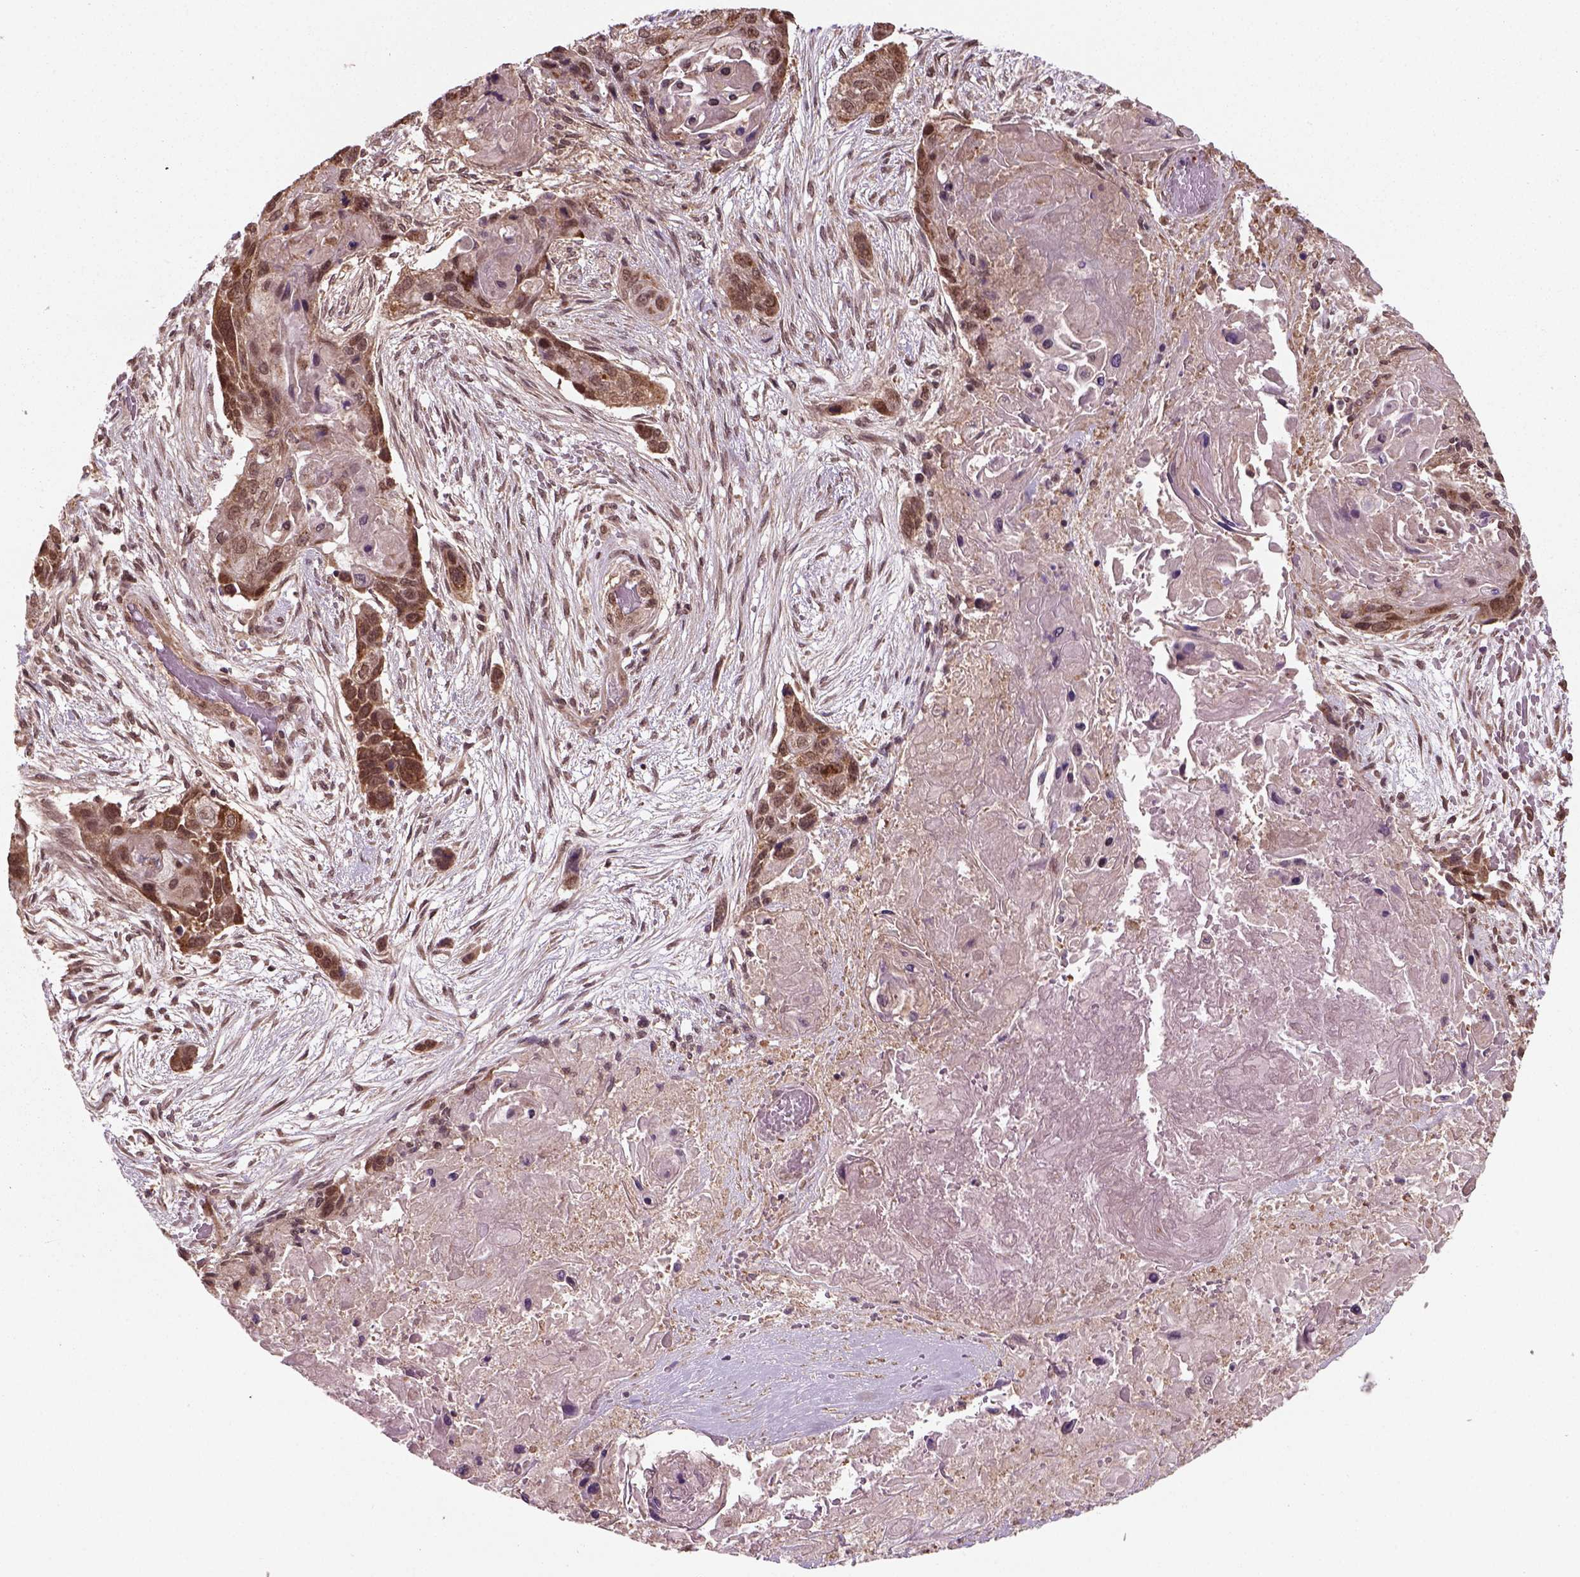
{"staining": {"intensity": "strong", "quantity": ">75%", "location": "cytoplasmic/membranous"}, "tissue": "lung cancer", "cell_type": "Tumor cells", "image_type": "cancer", "snomed": [{"axis": "morphology", "description": "Squamous cell carcinoma, NOS"}, {"axis": "topography", "description": "Lung"}], "caption": "Immunohistochemical staining of squamous cell carcinoma (lung) reveals high levels of strong cytoplasmic/membranous expression in approximately >75% of tumor cells.", "gene": "NUDT9", "patient": {"sex": "male", "age": 69}}